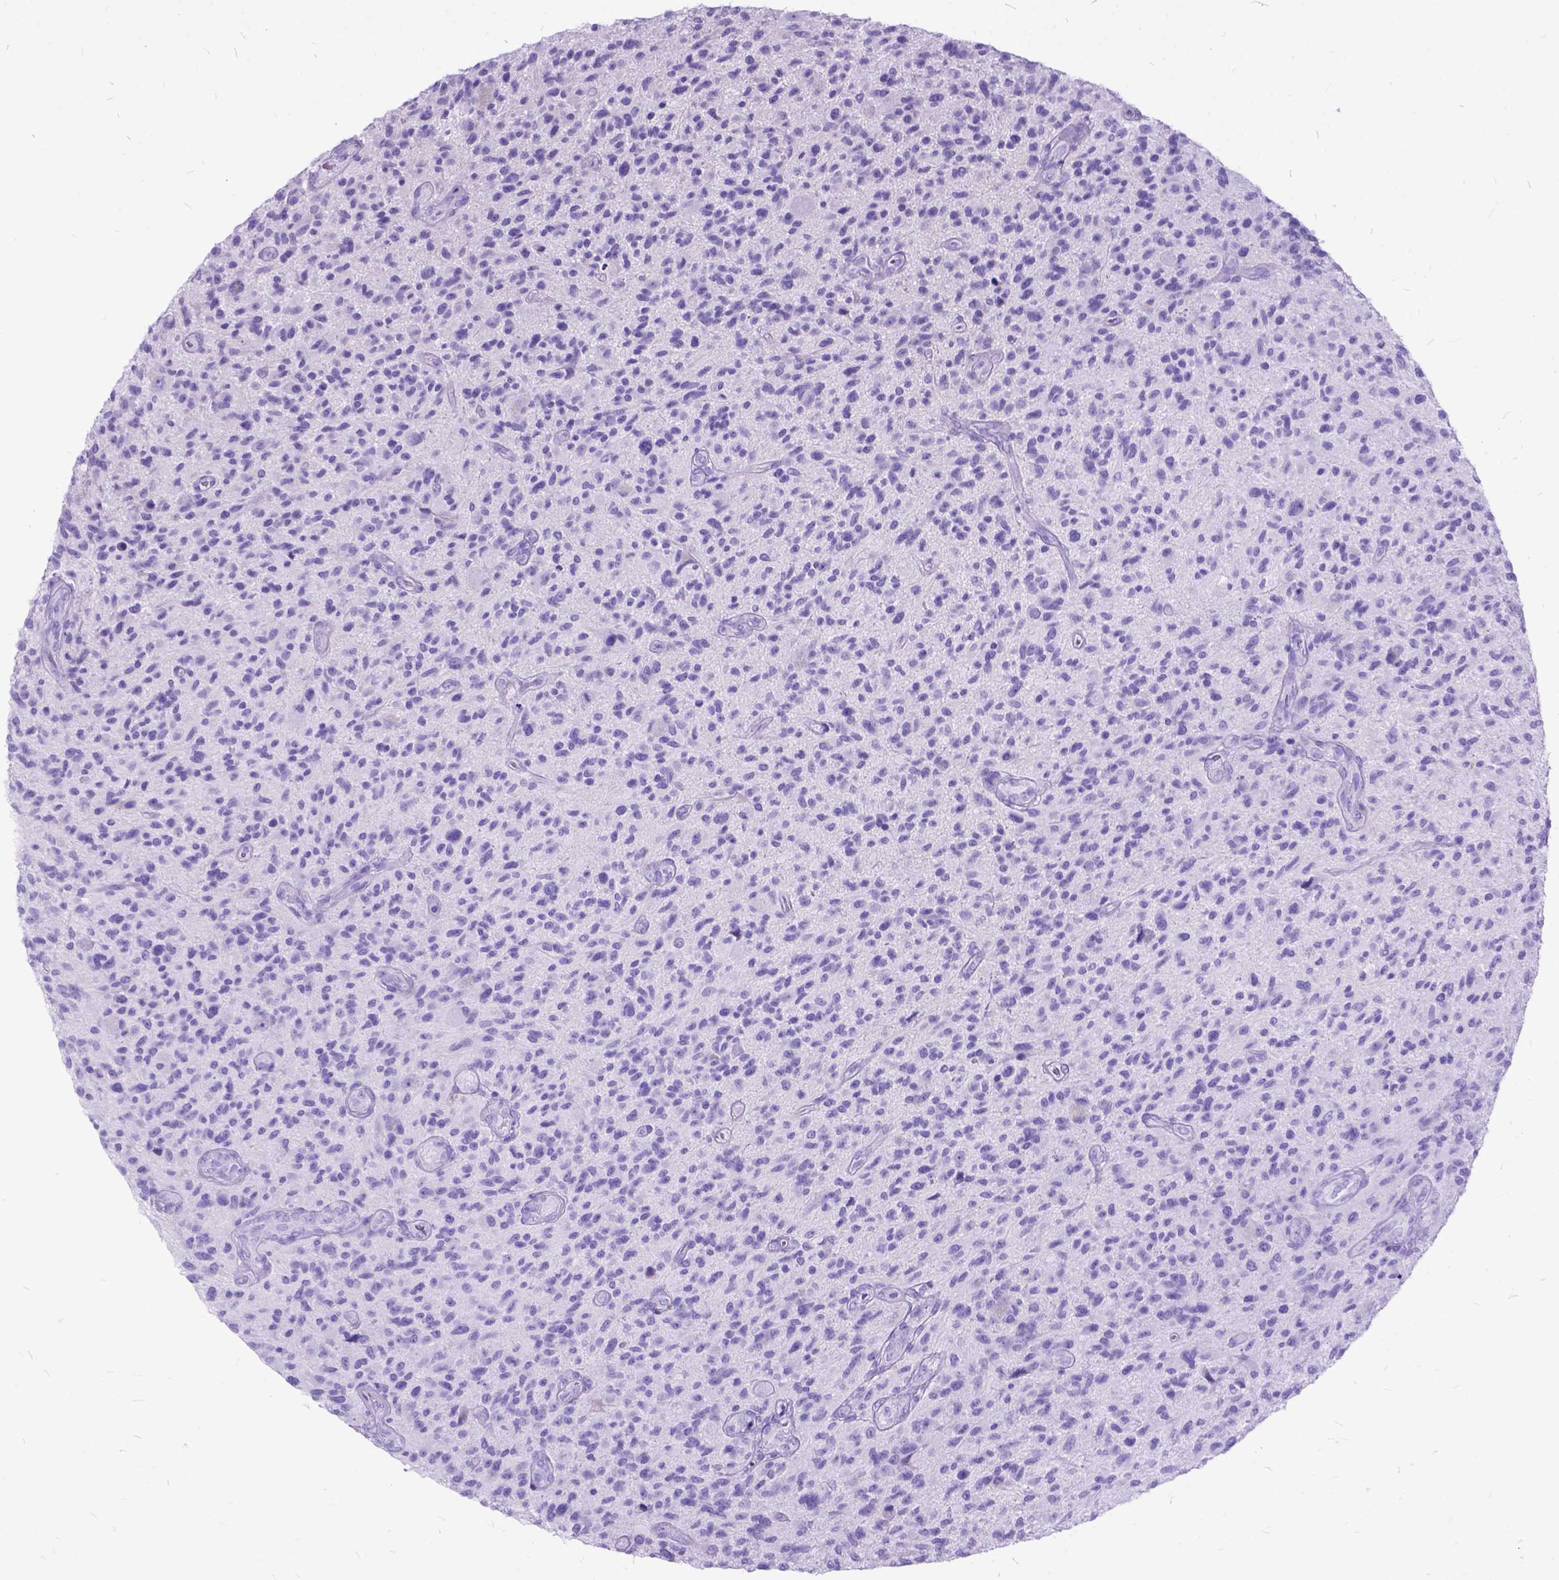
{"staining": {"intensity": "negative", "quantity": "none", "location": "none"}, "tissue": "glioma", "cell_type": "Tumor cells", "image_type": "cancer", "snomed": [{"axis": "morphology", "description": "Glioma, malignant, High grade"}, {"axis": "topography", "description": "Brain"}], "caption": "High magnification brightfield microscopy of malignant glioma (high-grade) stained with DAB (3,3'-diaminobenzidine) (brown) and counterstained with hematoxylin (blue): tumor cells show no significant staining.", "gene": "DNAH2", "patient": {"sex": "male", "age": 47}}